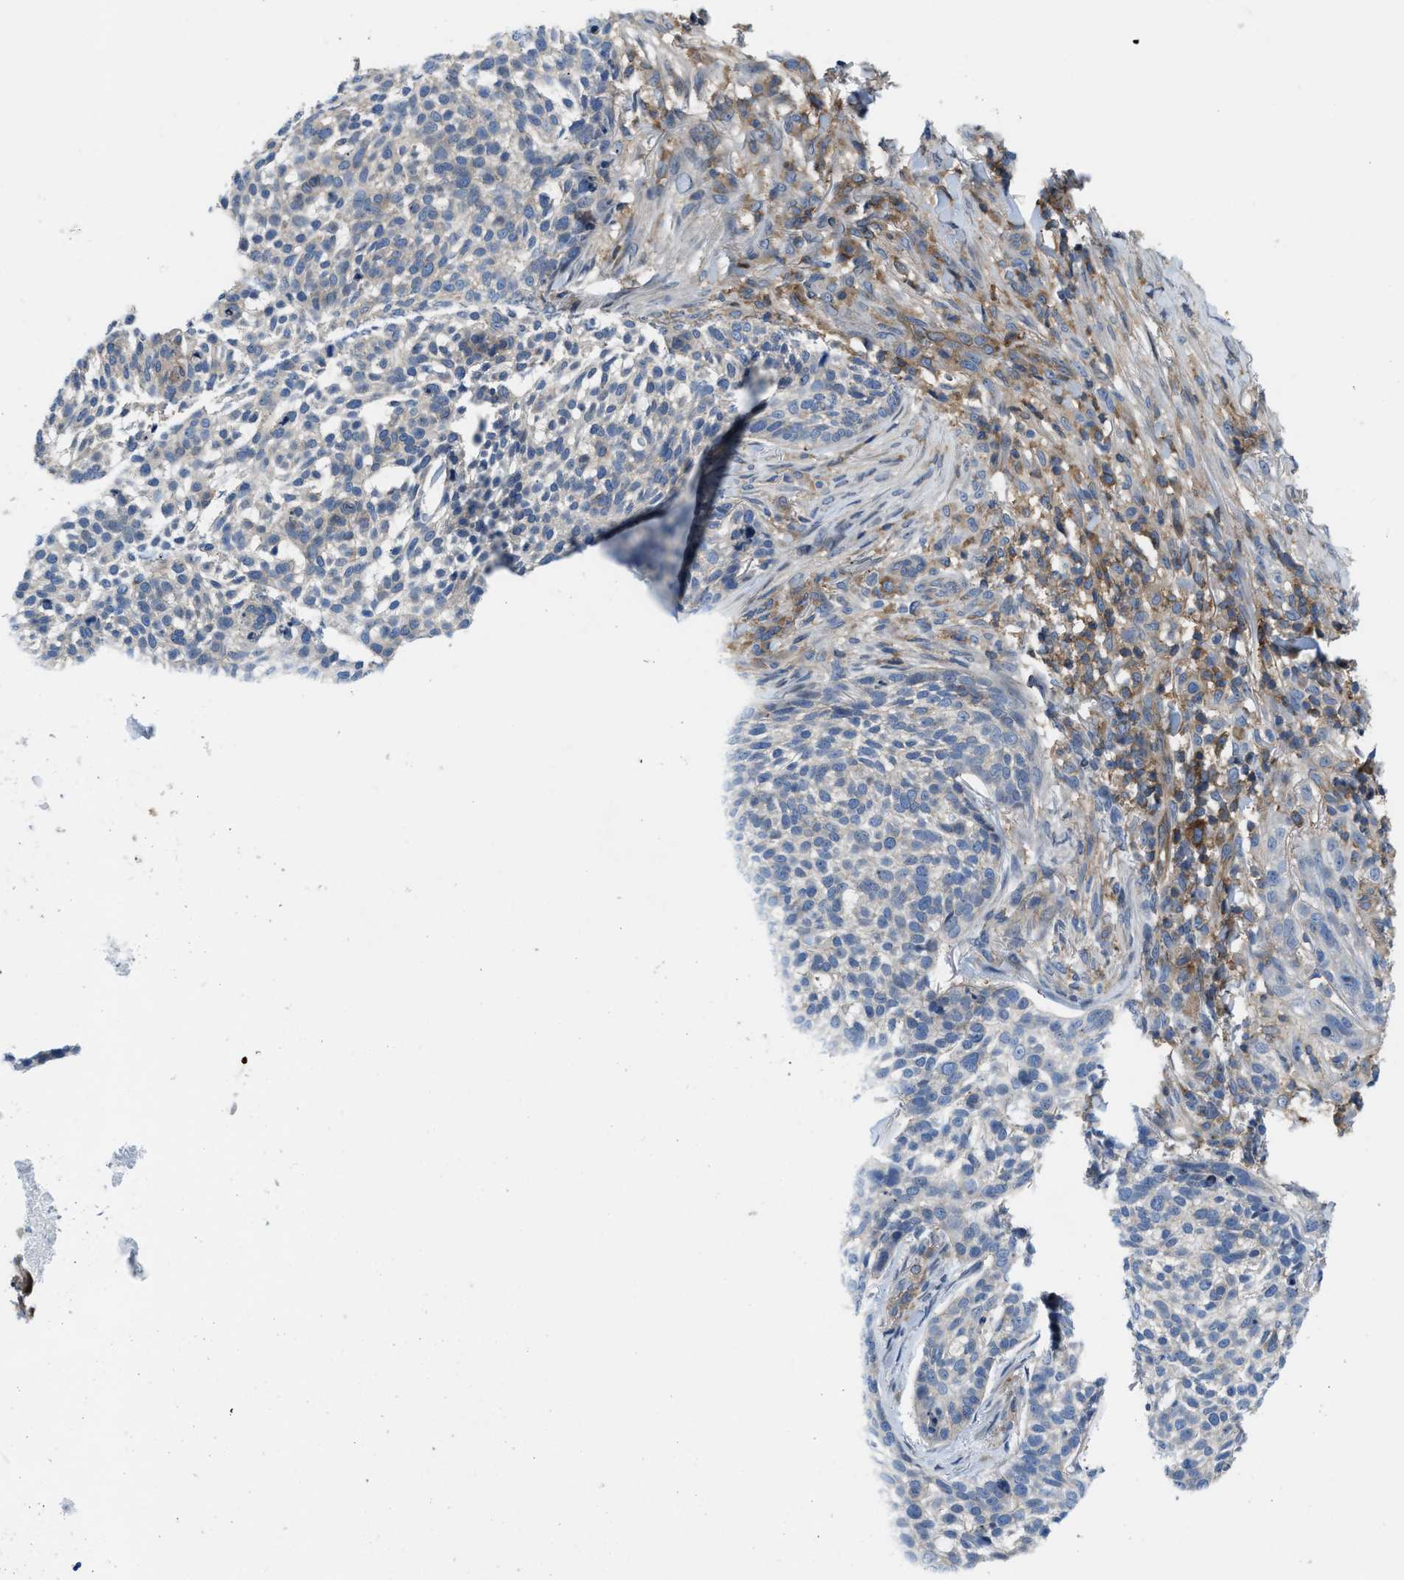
{"staining": {"intensity": "negative", "quantity": "none", "location": "none"}, "tissue": "skin cancer", "cell_type": "Tumor cells", "image_type": "cancer", "snomed": [{"axis": "morphology", "description": "Basal cell carcinoma"}, {"axis": "topography", "description": "Skin"}], "caption": "Immunohistochemistry (IHC) histopathology image of human basal cell carcinoma (skin) stained for a protein (brown), which demonstrates no expression in tumor cells.", "gene": "MYO18A", "patient": {"sex": "female", "age": 64}}